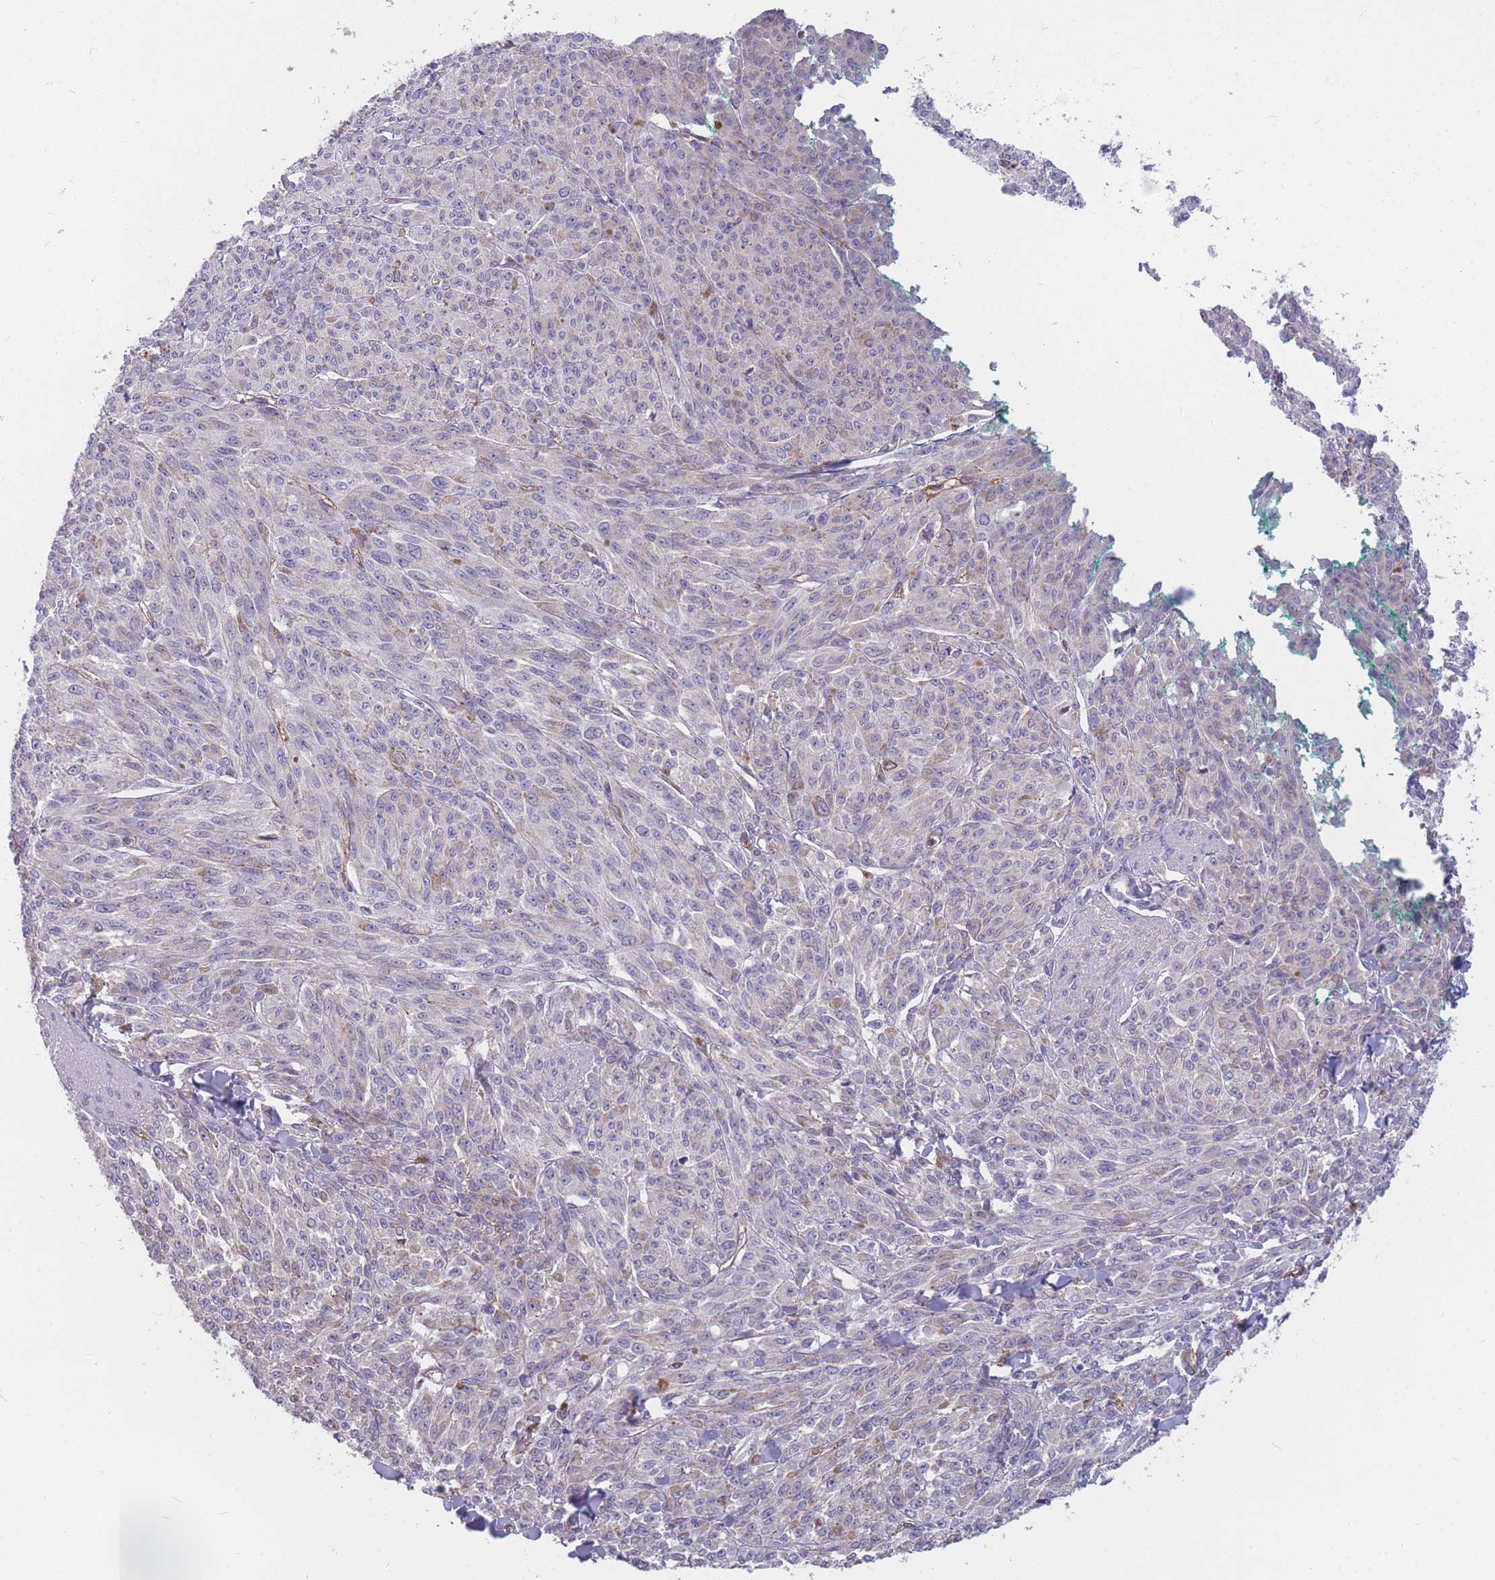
{"staining": {"intensity": "negative", "quantity": "none", "location": "none"}, "tissue": "melanoma", "cell_type": "Tumor cells", "image_type": "cancer", "snomed": [{"axis": "morphology", "description": "Malignant melanoma, NOS"}, {"axis": "topography", "description": "Skin"}], "caption": "This is a image of immunohistochemistry (IHC) staining of melanoma, which shows no staining in tumor cells. (DAB immunohistochemistry (IHC) visualized using brightfield microscopy, high magnification).", "gene": "GNA11", "patient": {"sex": "female", "age": 52}}